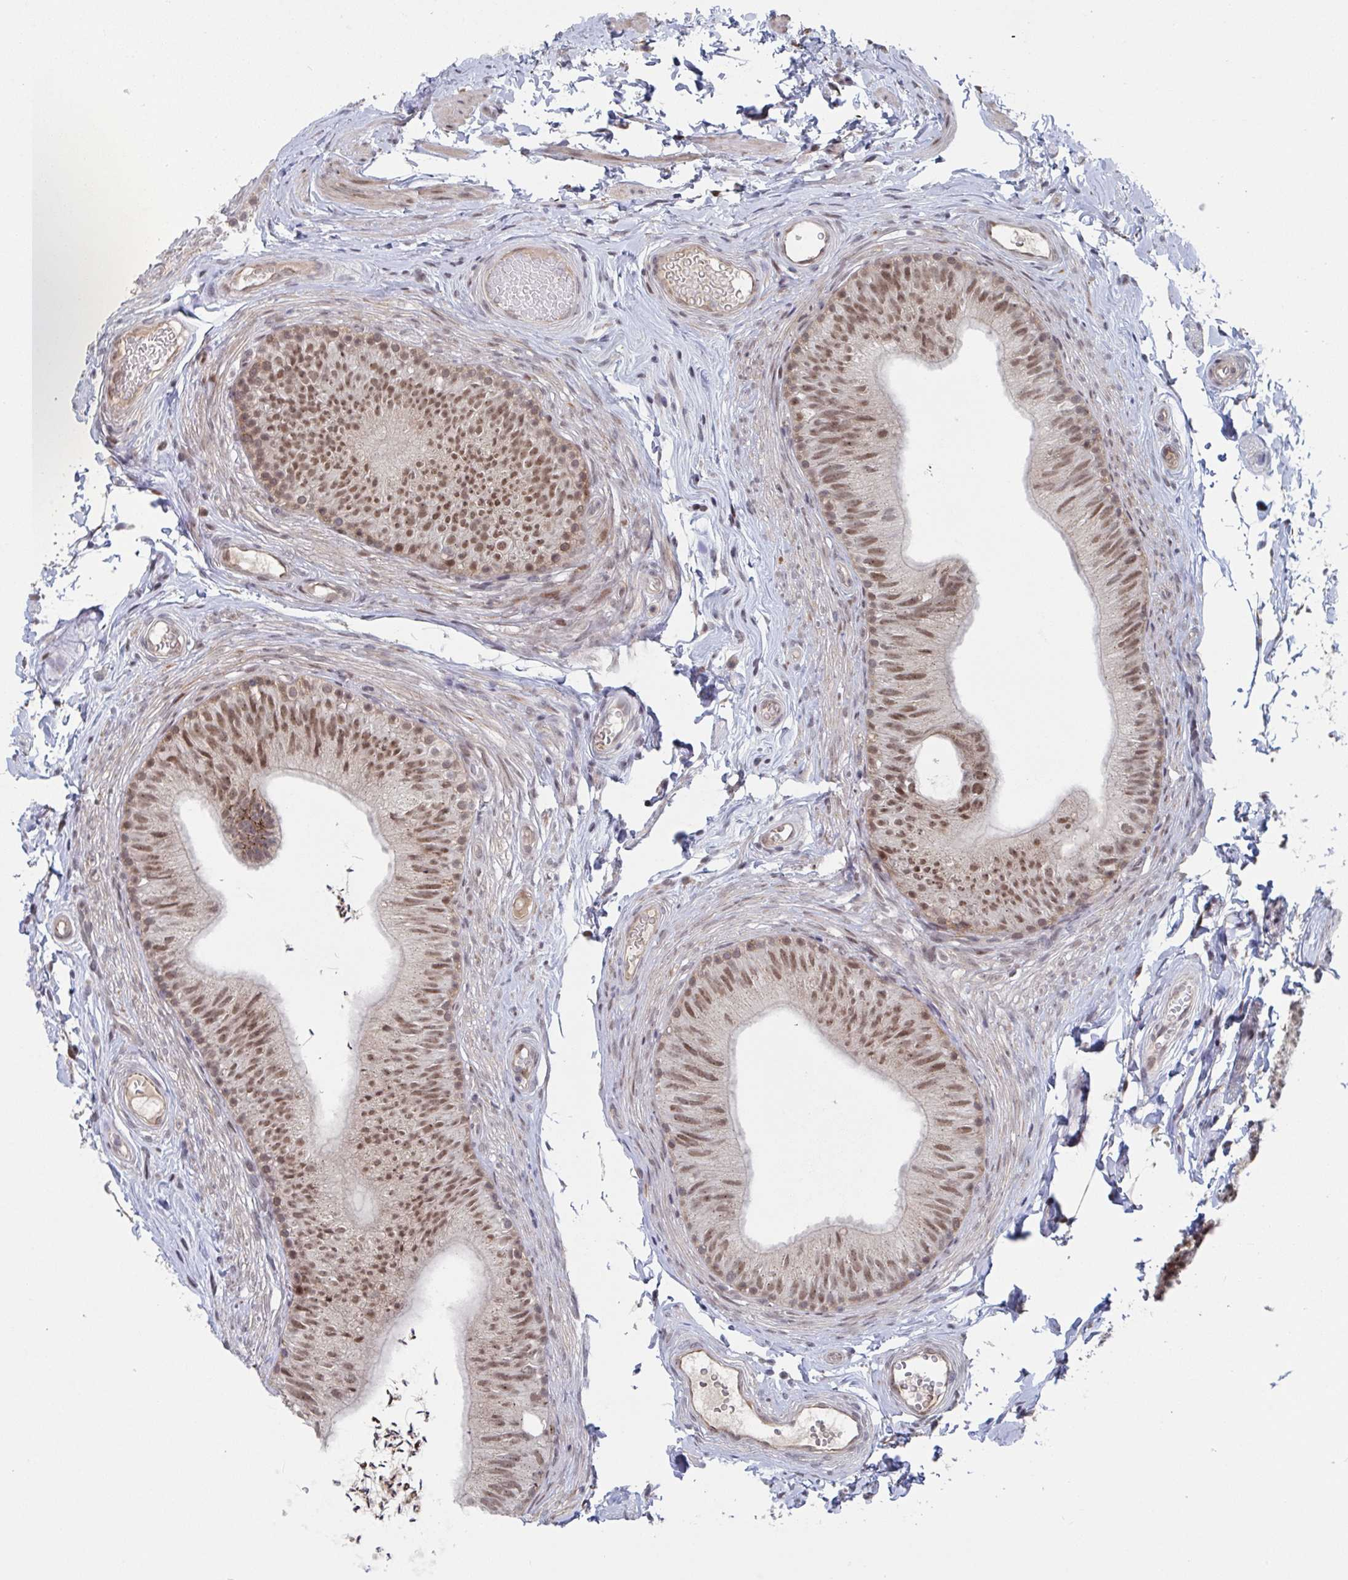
{"staining": {"intensity": "moderate", "quantity": ">75%", "location": "nuclear"}, "tissue": "epididymis", "cell_type": "Glandular cells", "image_type": "normal", "snomed": [{"axis": "morphology", "description": "Normal tissue, NOS"}, {"axis": "topography", "description": "Epididymis, spermatic cord, NOS"}, {"axis": "topography", "description": "Epididymis"}, {"axis": "topography", "description": "Peripheral nerve tissue"}], "caption": "Normal epididymis displays moderate nuclear staining in about >75% of glandular cells, visualized by immunohistochemistry. Immunohistochemistry (ihc) stains the protein of interest in brown and the nuclei are stained blue.", "gene": "RNF212", "patient": {"sex": "male", "age": 29}}